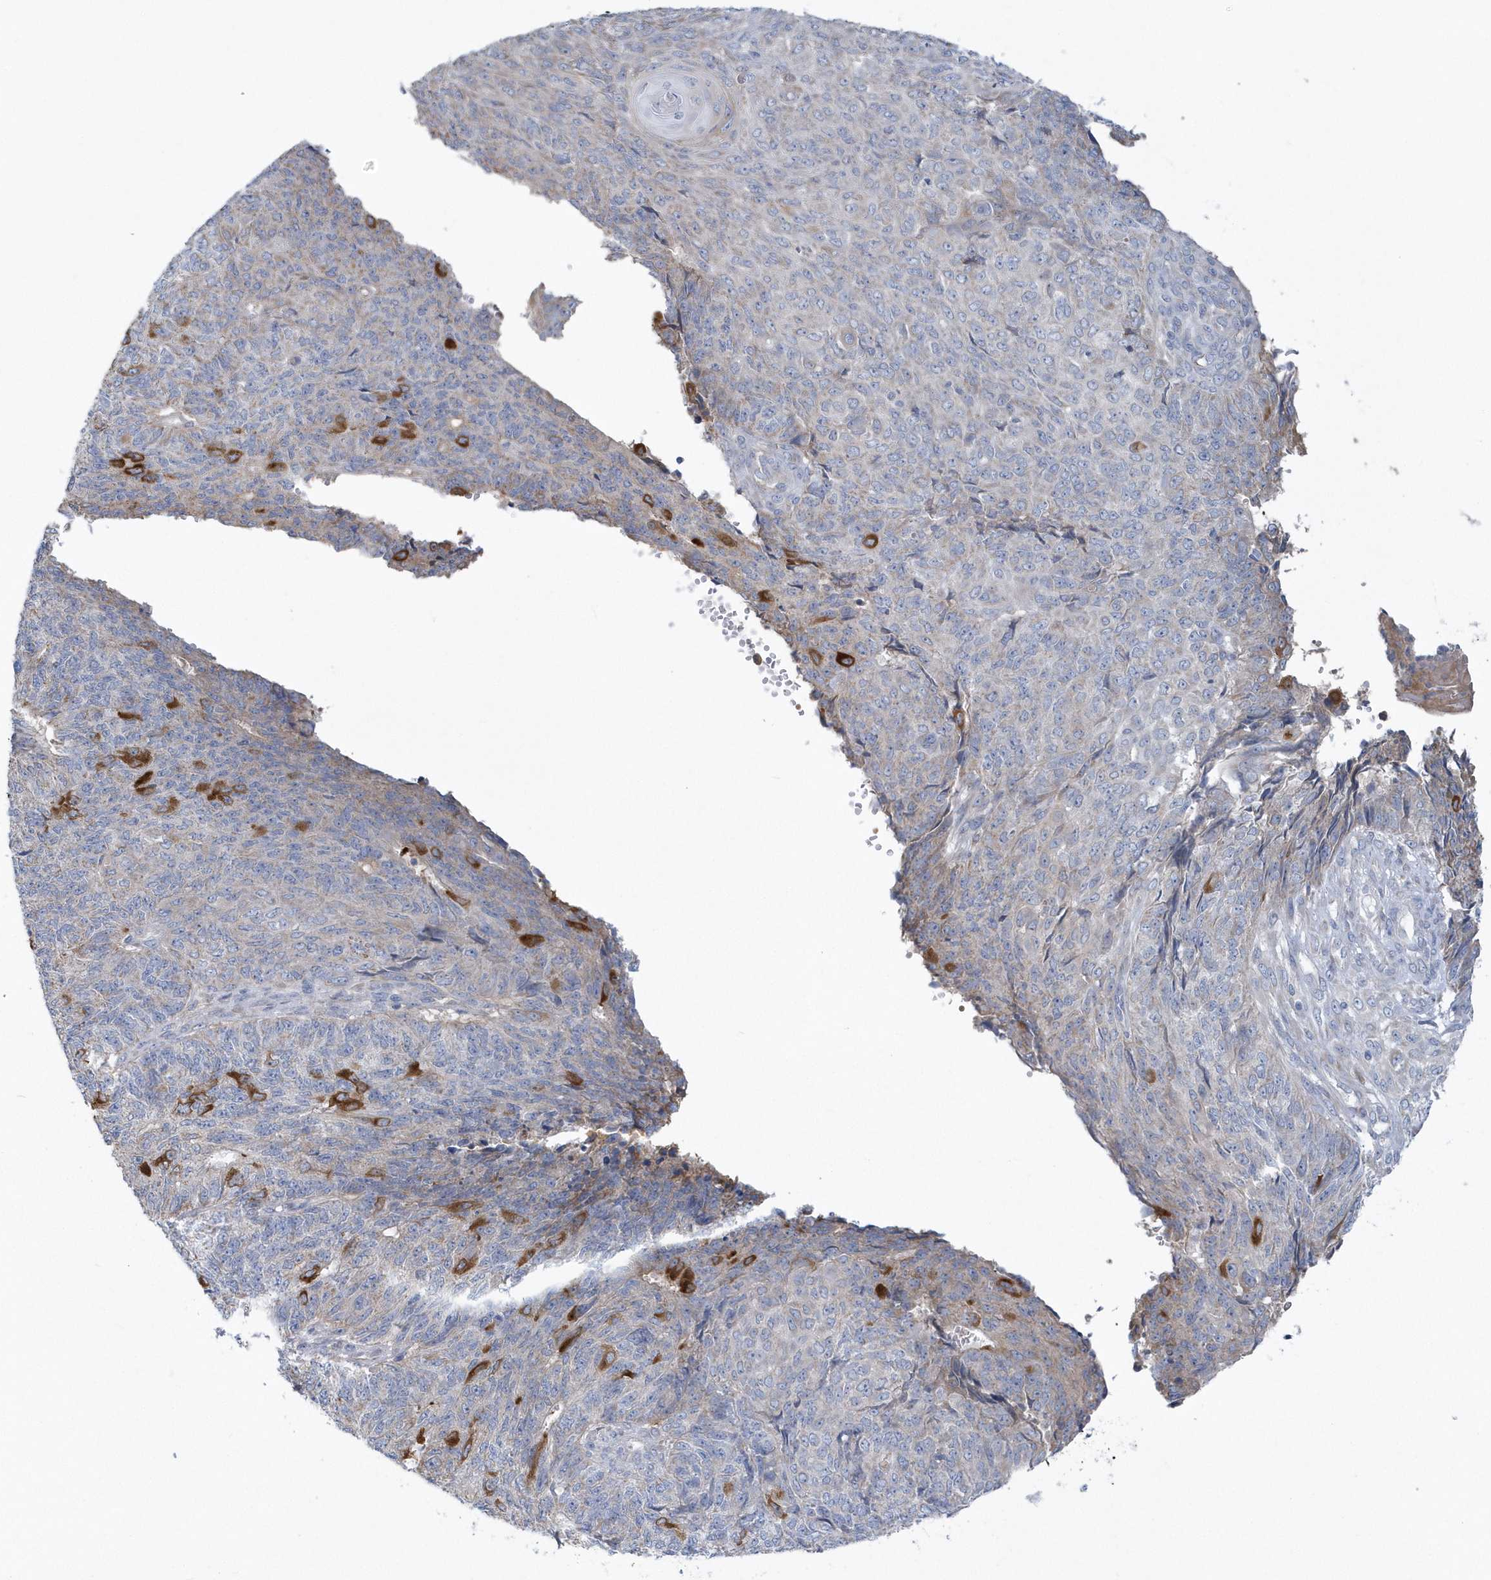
{"staining": {"intensity": "moderate", "quantity": "<25%", "location": "cytoplasmic/membranous"}, "tissue": "endometrial cancer", "cell_type": "Tumor cells", "image_type": "cancer", "snomed": [{"axis": "morphology", "description": "Adenocarcinoma, NOS"}, {"axis": "topography", "description": "Endometrium"}], "caption": "Protein staining of adenocarcinoma (endometrial) tissue reveals moderate cytoplasmic/membranous staining in approximately <25% of tumor cells. Ihc stains the protein in brown and the nuclei are stained blue.", "gene": "SPATA18", "patient": {"sex": "female", "age": 32}}